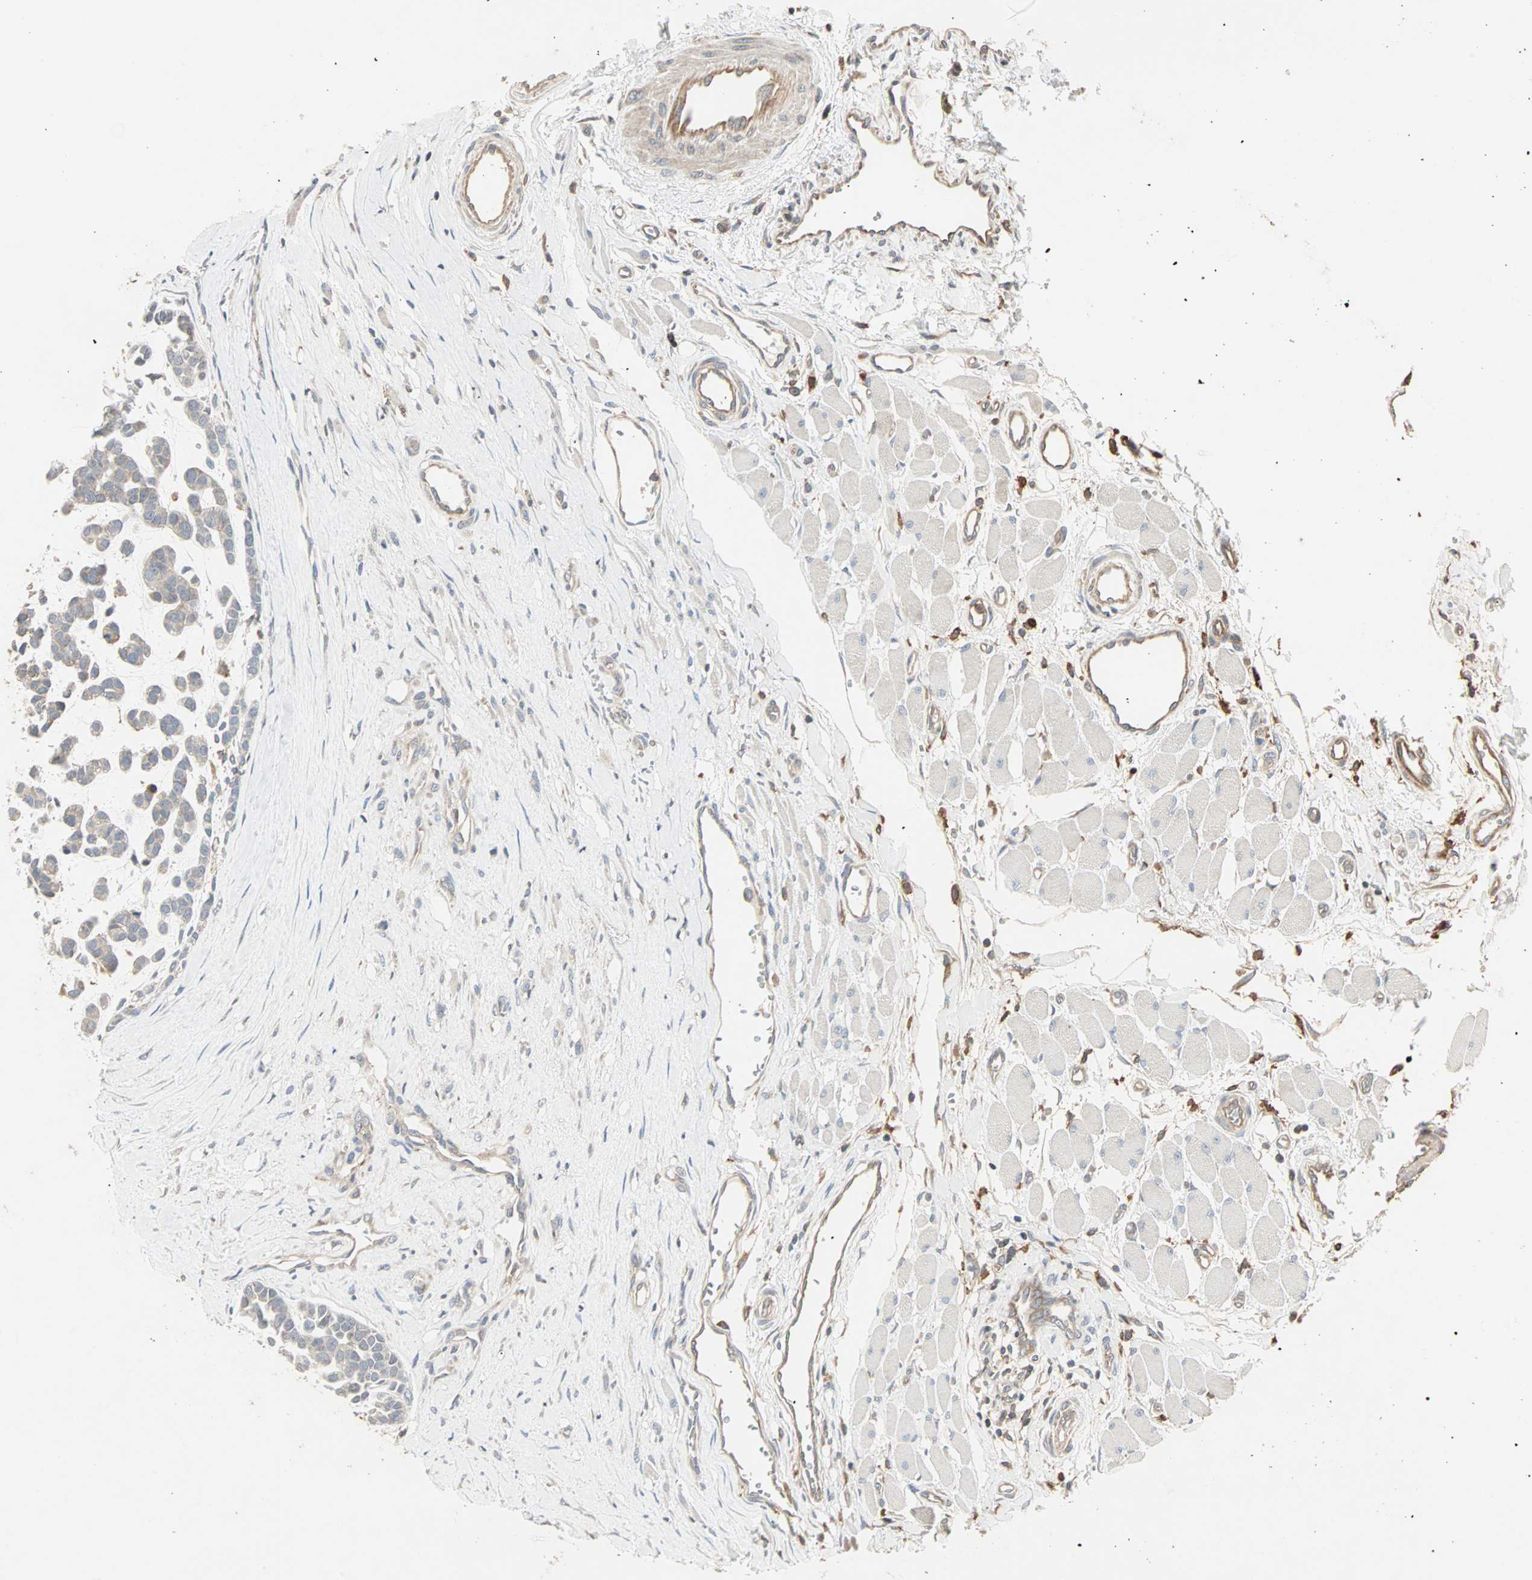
{"staining": {"intensity": "weak", "quantity": ">75%", "location": "cytoplasmic/membranous"}, "tissue": "head and neck cancer", "cell_type": "Tumor cells", "image_type": "cancer", "snomed": [{"axis": "morphology", "description": "Adenocarcinoma, NOS"}, {"axis": "morphology", "description": "Adenoma, NOS"}, {"axis": "topography", "description": "Head-Neck"}], "caption": "Protein expression analysis of adenocarcinoma (head and neck) shows weak cytoplasmic/membranous staining in approximately >75% of tumor cells.", "gene": "GNAI2", "patient": {"sex": "female", "age": 55}}